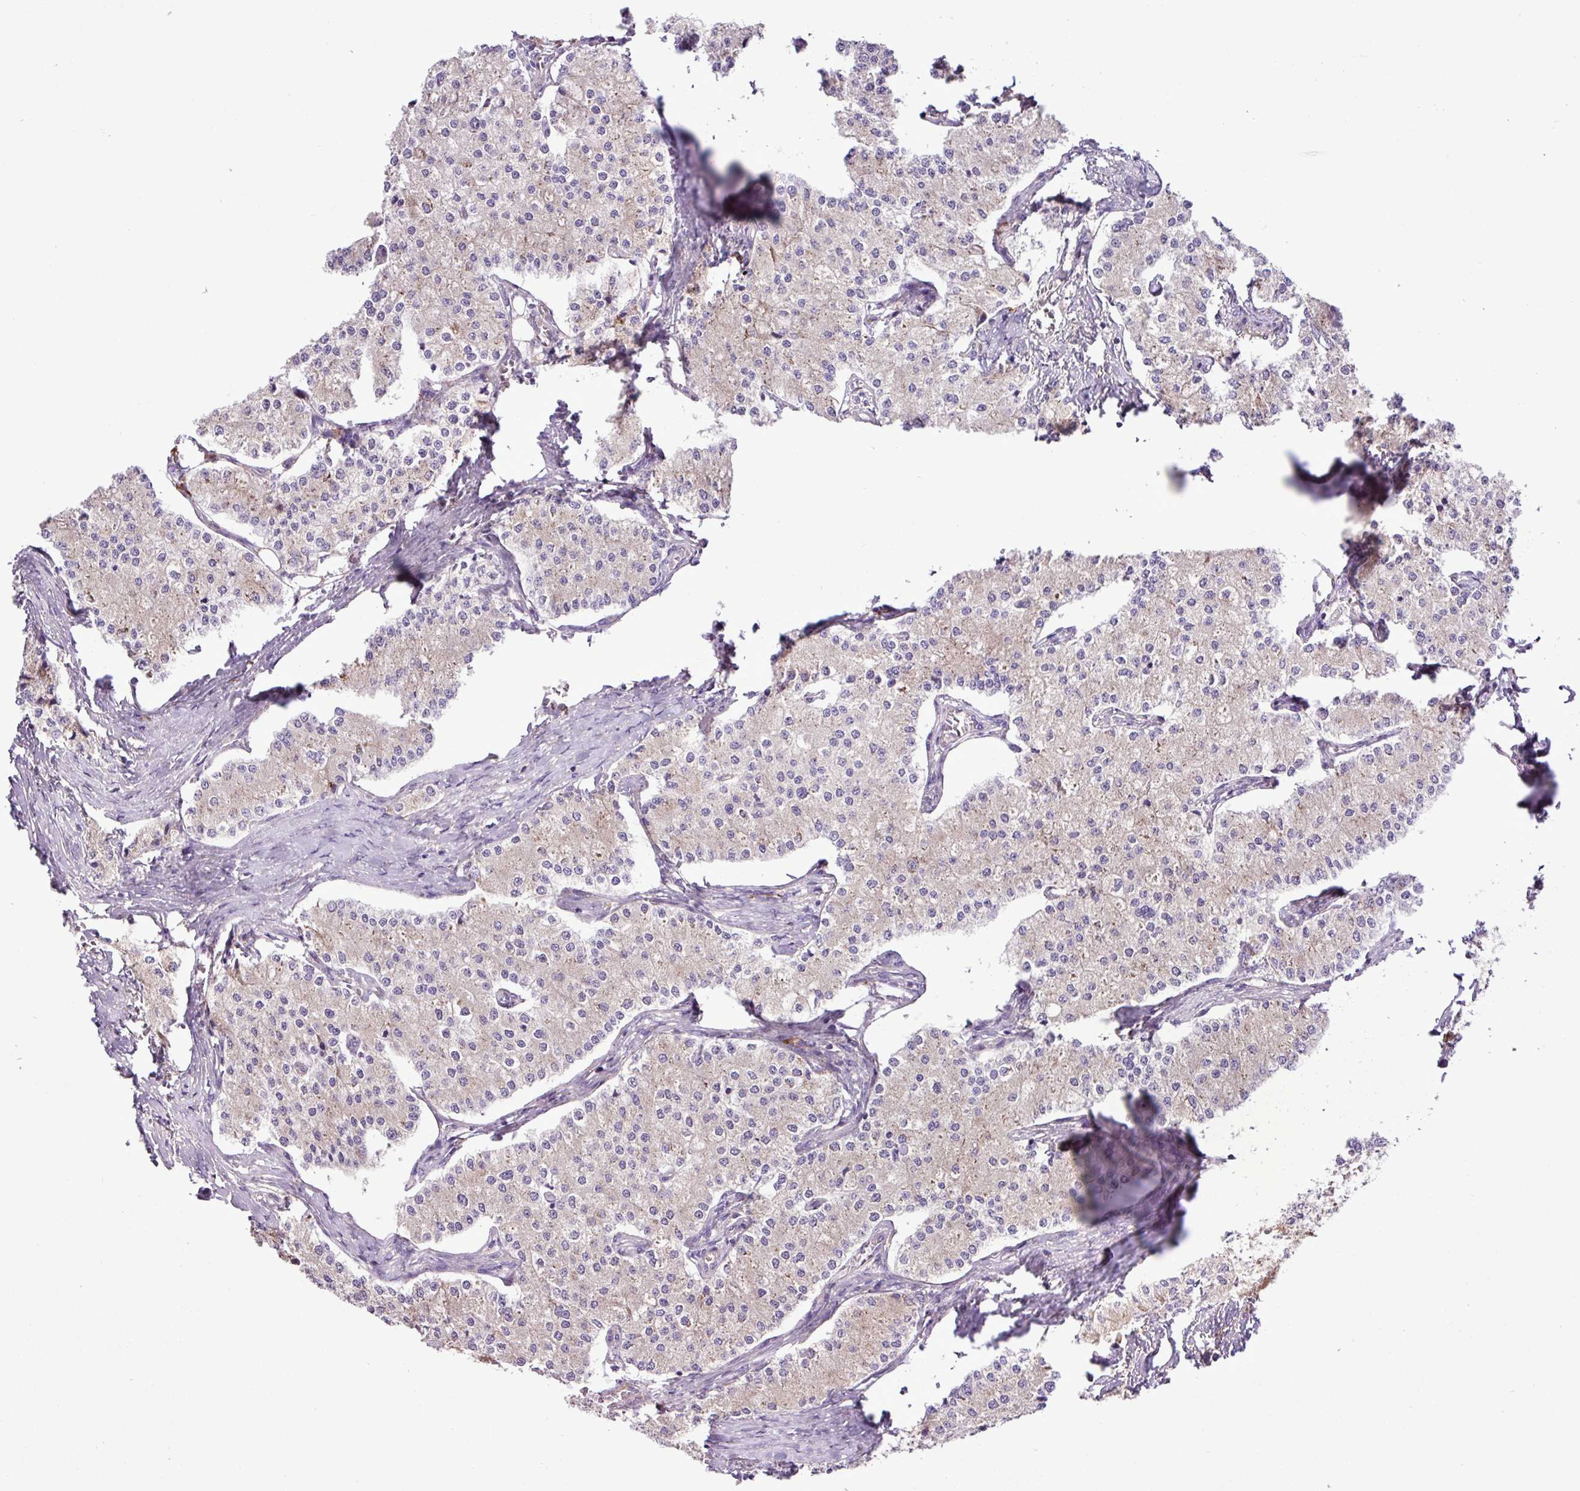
{"staining": {"intensity": "negative", "quantity": "none", "location": "none"}, "tissue": "carcinoid", "cell_type": "Tumor cells", "image_type": "cancer", "snomed": [{"axis": "morphology", "description": "Carcinoid, malignant, NOS"}, {"axis": "topography", "description": "Colon"}], "caption": "Histopathology image shows no protein staining in tumor cells of carcinoid (malignant) tissue.", "gene": "RPL13", "patient": {"sex": "female", "age": 52}}